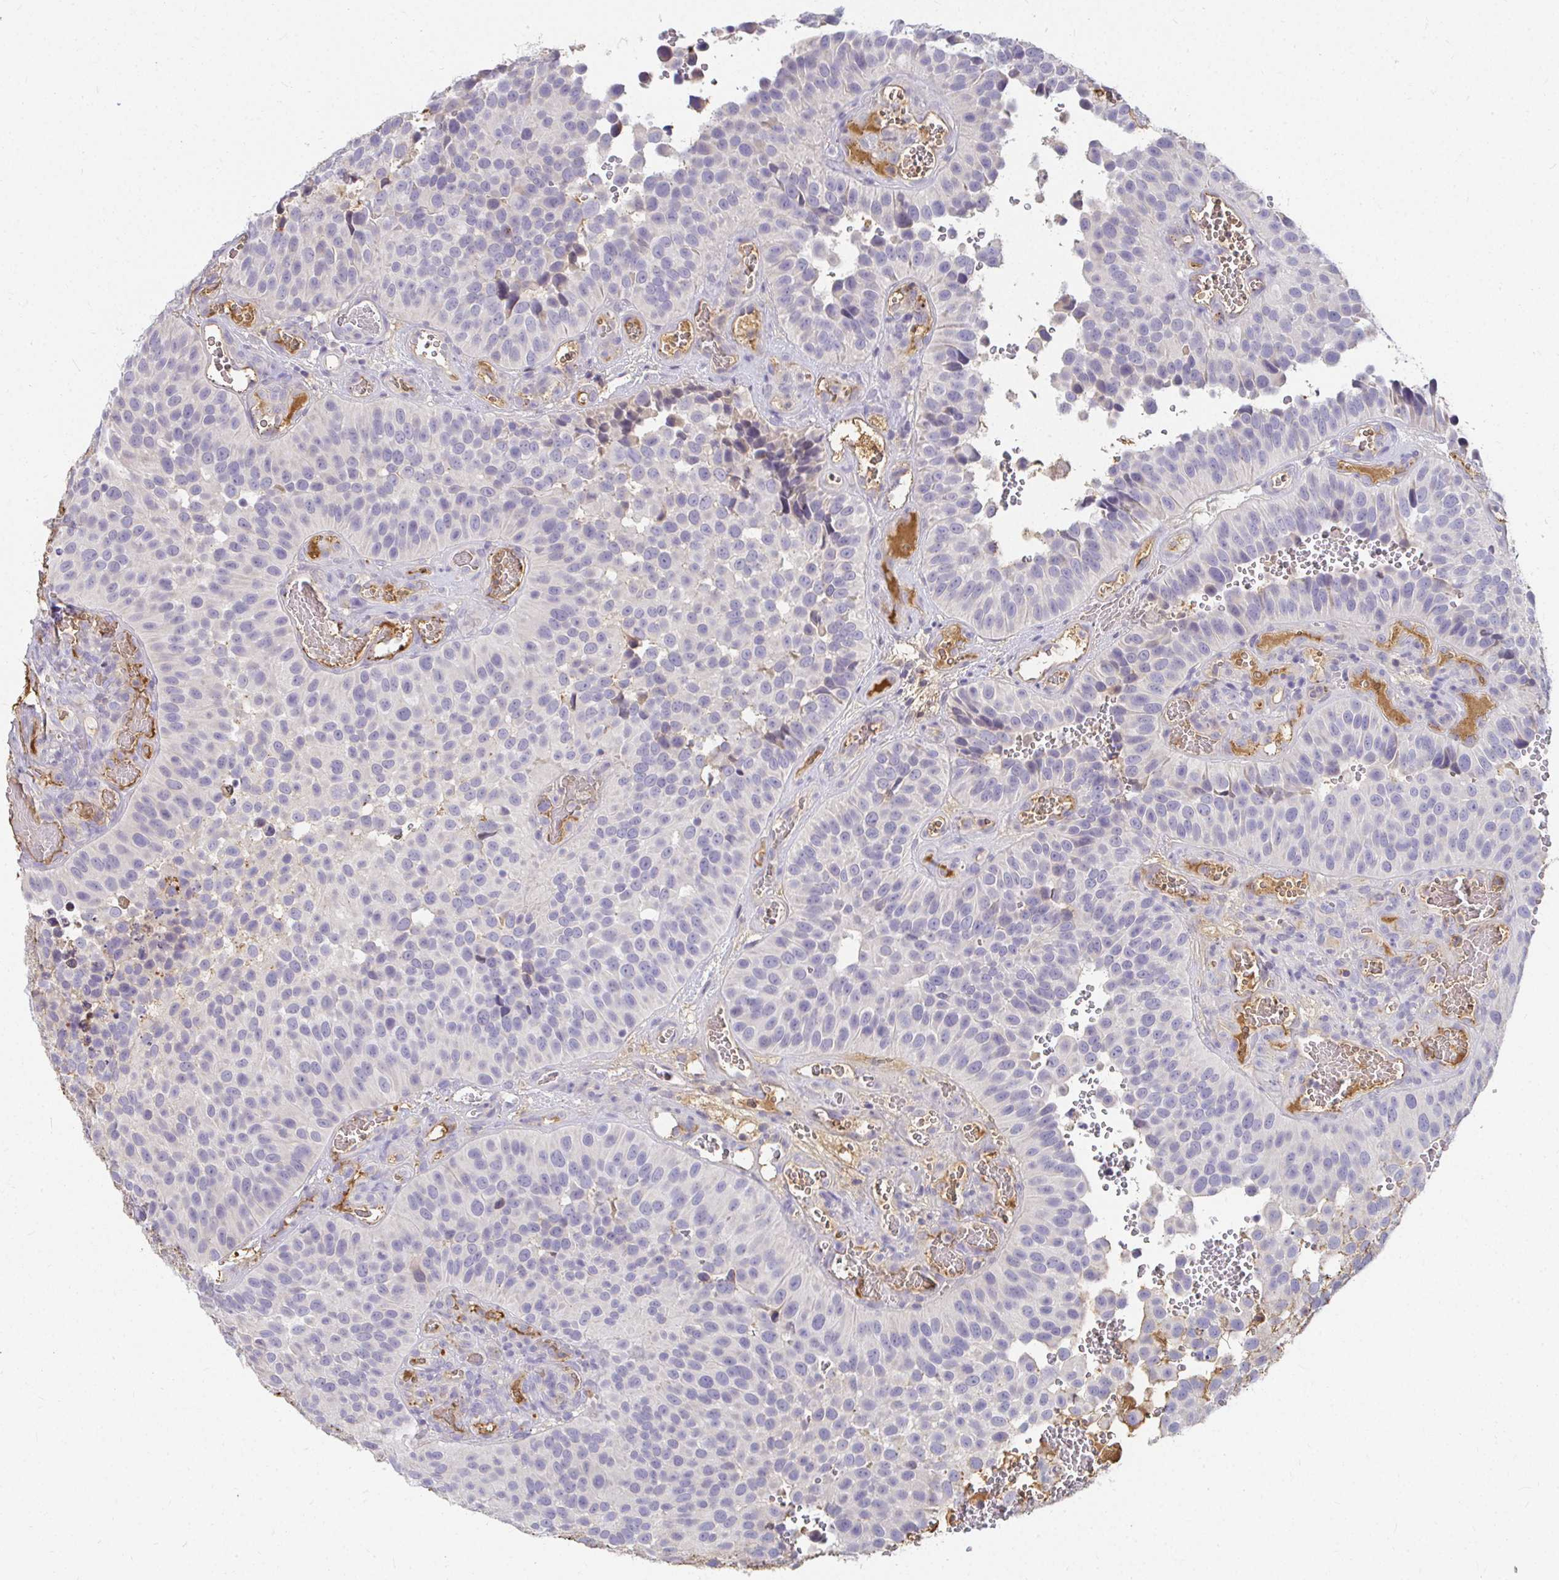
{"staining": {"intensity": "negative", "quantity": "none", "location": "none"}, "tissue": "urothelial cancer", "cell_type": "Tumor cells", "image_type": "cancer", "snomed": [{"axis": "morphology", "description": "Urothelial carcinoma, Low grade"}, {"axis": "topography", "description": "Urinary bladder"}], "caption": "Immunohistochemistry (IHC) of low-grade urothelial carcinoma displays no staining in tumor cells. Brightfield microscopy of immunohistochemistry stained with DAB (3,3'-diaminobenzidine) (brown) and hematoxylin (blue), captured at high magnification.", "gene": "LOXL4", "patient": {"sex": "male", "age": 76}}